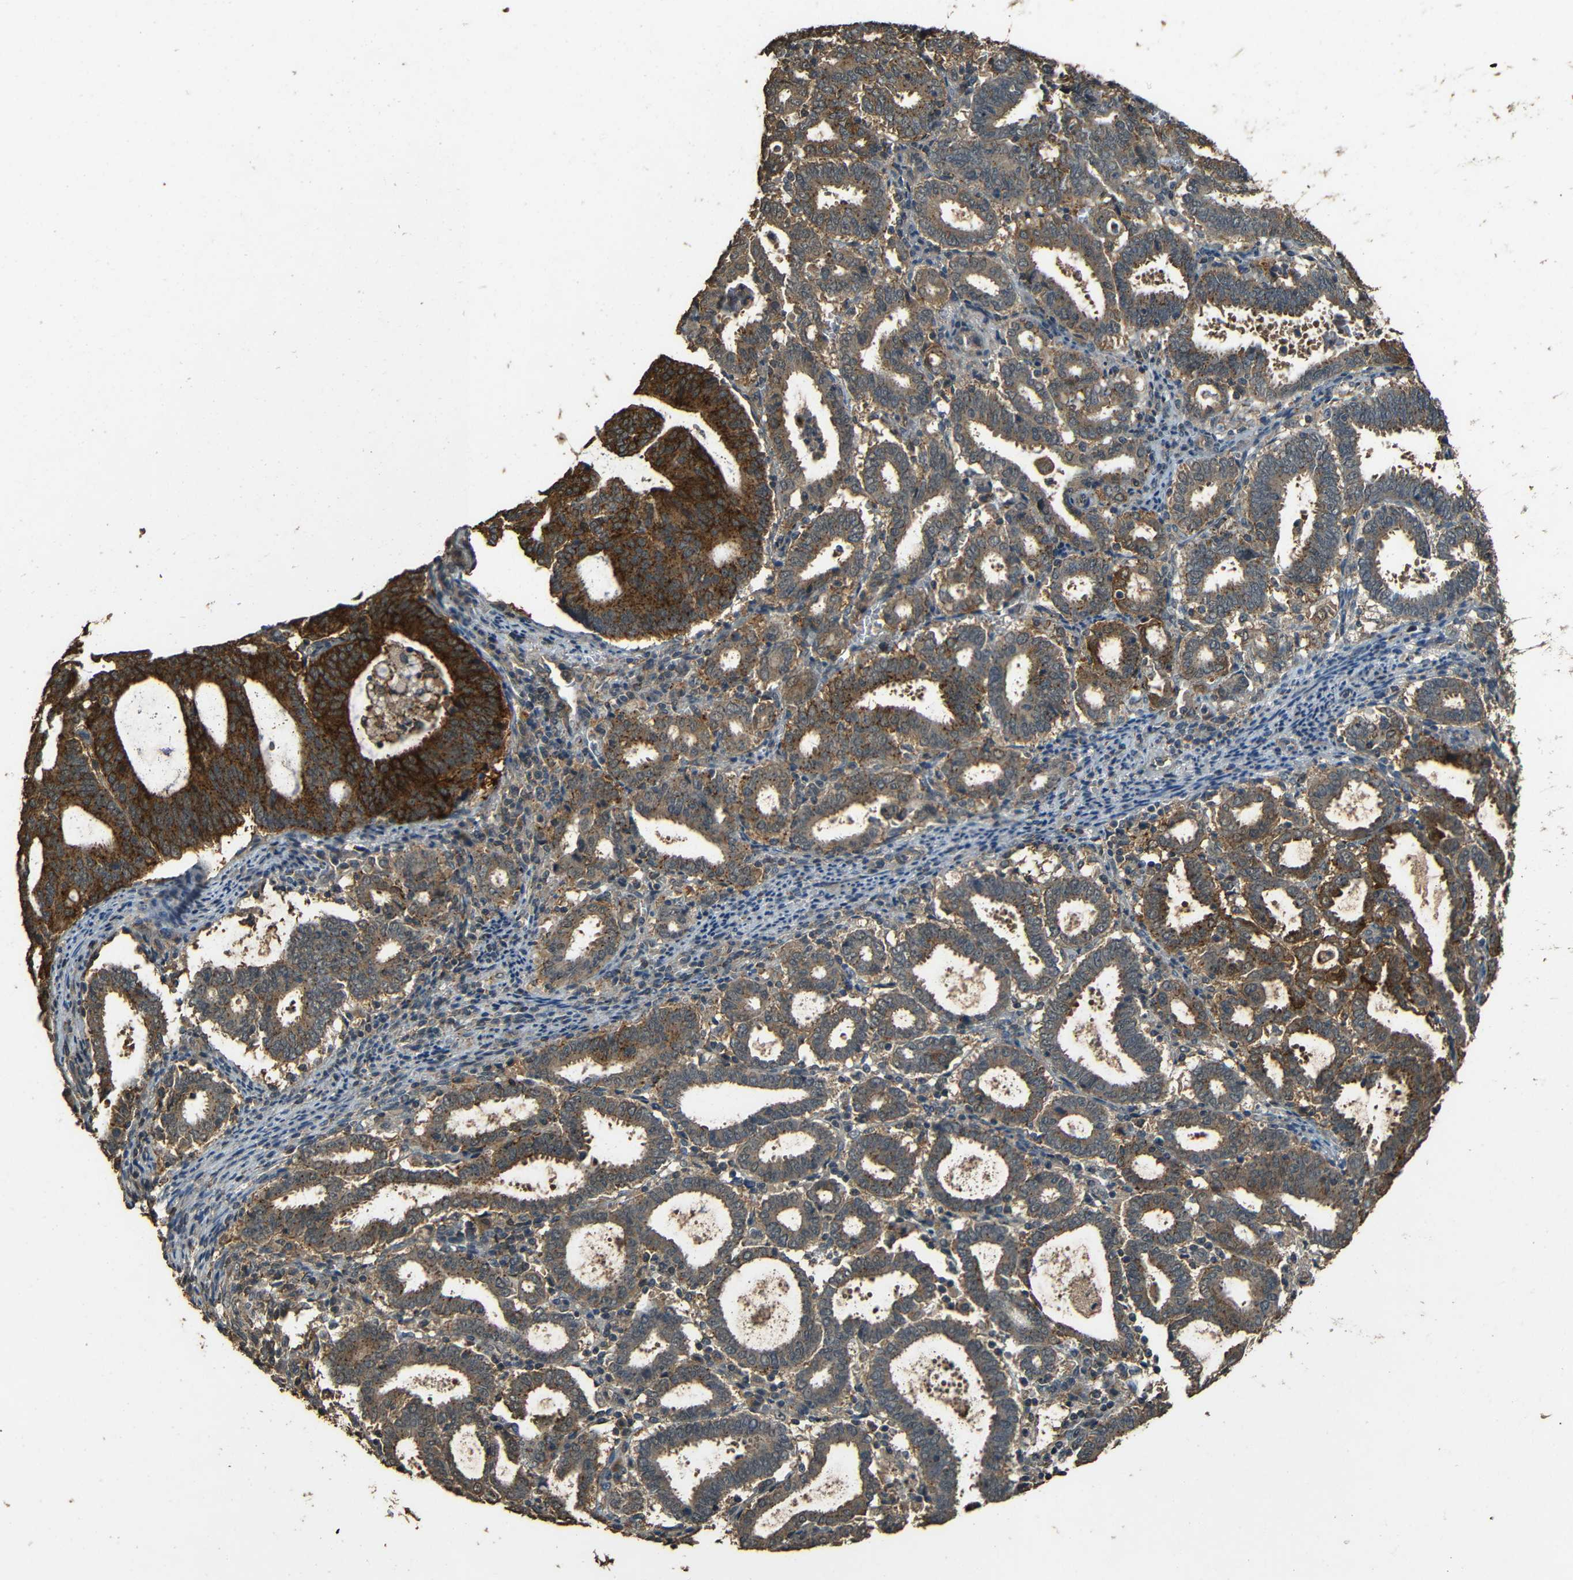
{"staining": {"intensity": "moderate", "quantity": ">75%", "location": "cytoplasmic/membranous"}, "tissue": "endometrial cancer", "cell_type": "Tumor cells", "image_type": "cancer", "snomed": [{"axis": "morphology", "description": "Adenocarcinoma, NOS"}, {"axis": "topography", "description": "Uterus"}], "caption": "Moderate cytoplasmic/membranous expression is present in approximately >75% of tumor cells in endometrial cancer (adenocarcinoma).", "gene": "PDE5A", "patient": {"sex": "female", "age": 83}}